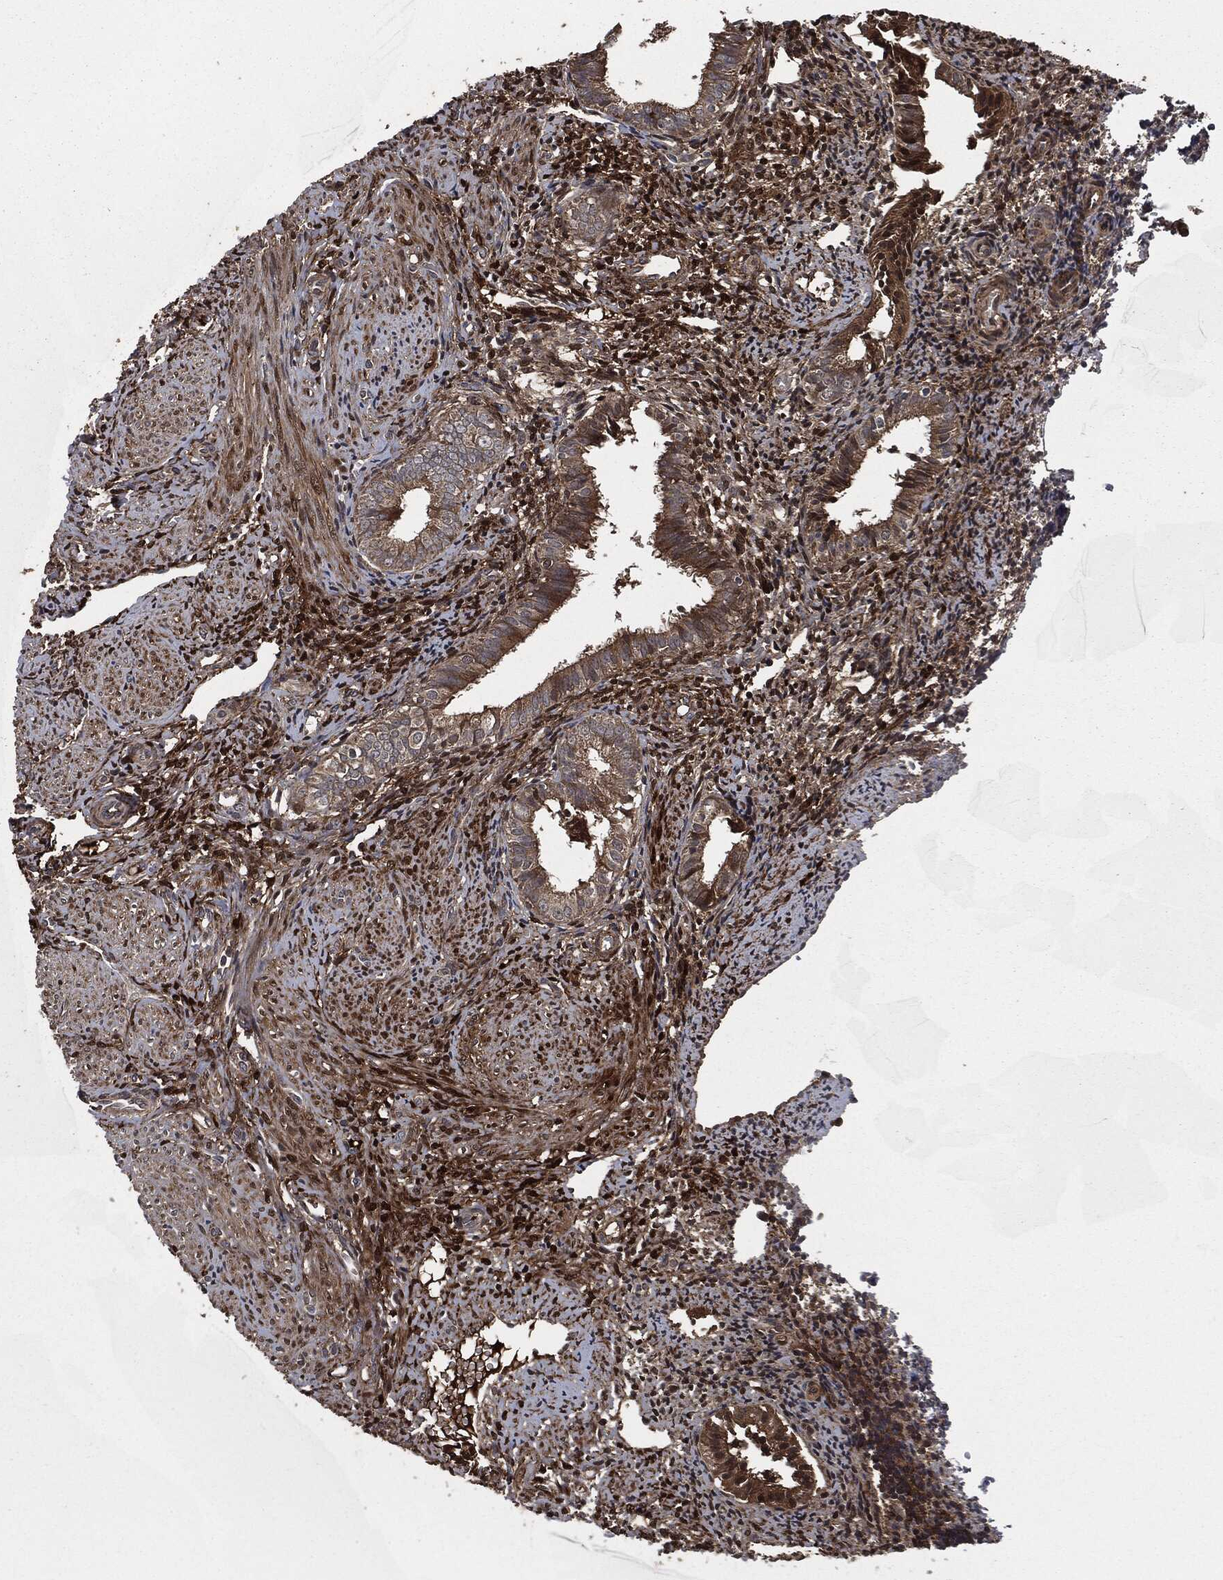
{"staining": {"intensity": "moderate", "quantity": "25%-75%", "location": "cytoplasmic/membranous"}, "tissue": "endometrium", "cell_type": "Cells in endometrial stroma", "image_type": "normal", "snomed": [{"axis": "morphology", "description": "Normal tissue, NOS"}, {"axis": "topography", "description": "Endometrium"}], "caption": "Benign endometrium was stained to show a protein in brown. There is medium levels of moderate cytoplasmic/membranous positivity in approximately 25%-75% of cells in endometrial stroma. (brown staining indicates protein expression, while blue staining denotes nuclei).", "gene": "CRABP2", "patient": {"sex": "female", "age": 47}}